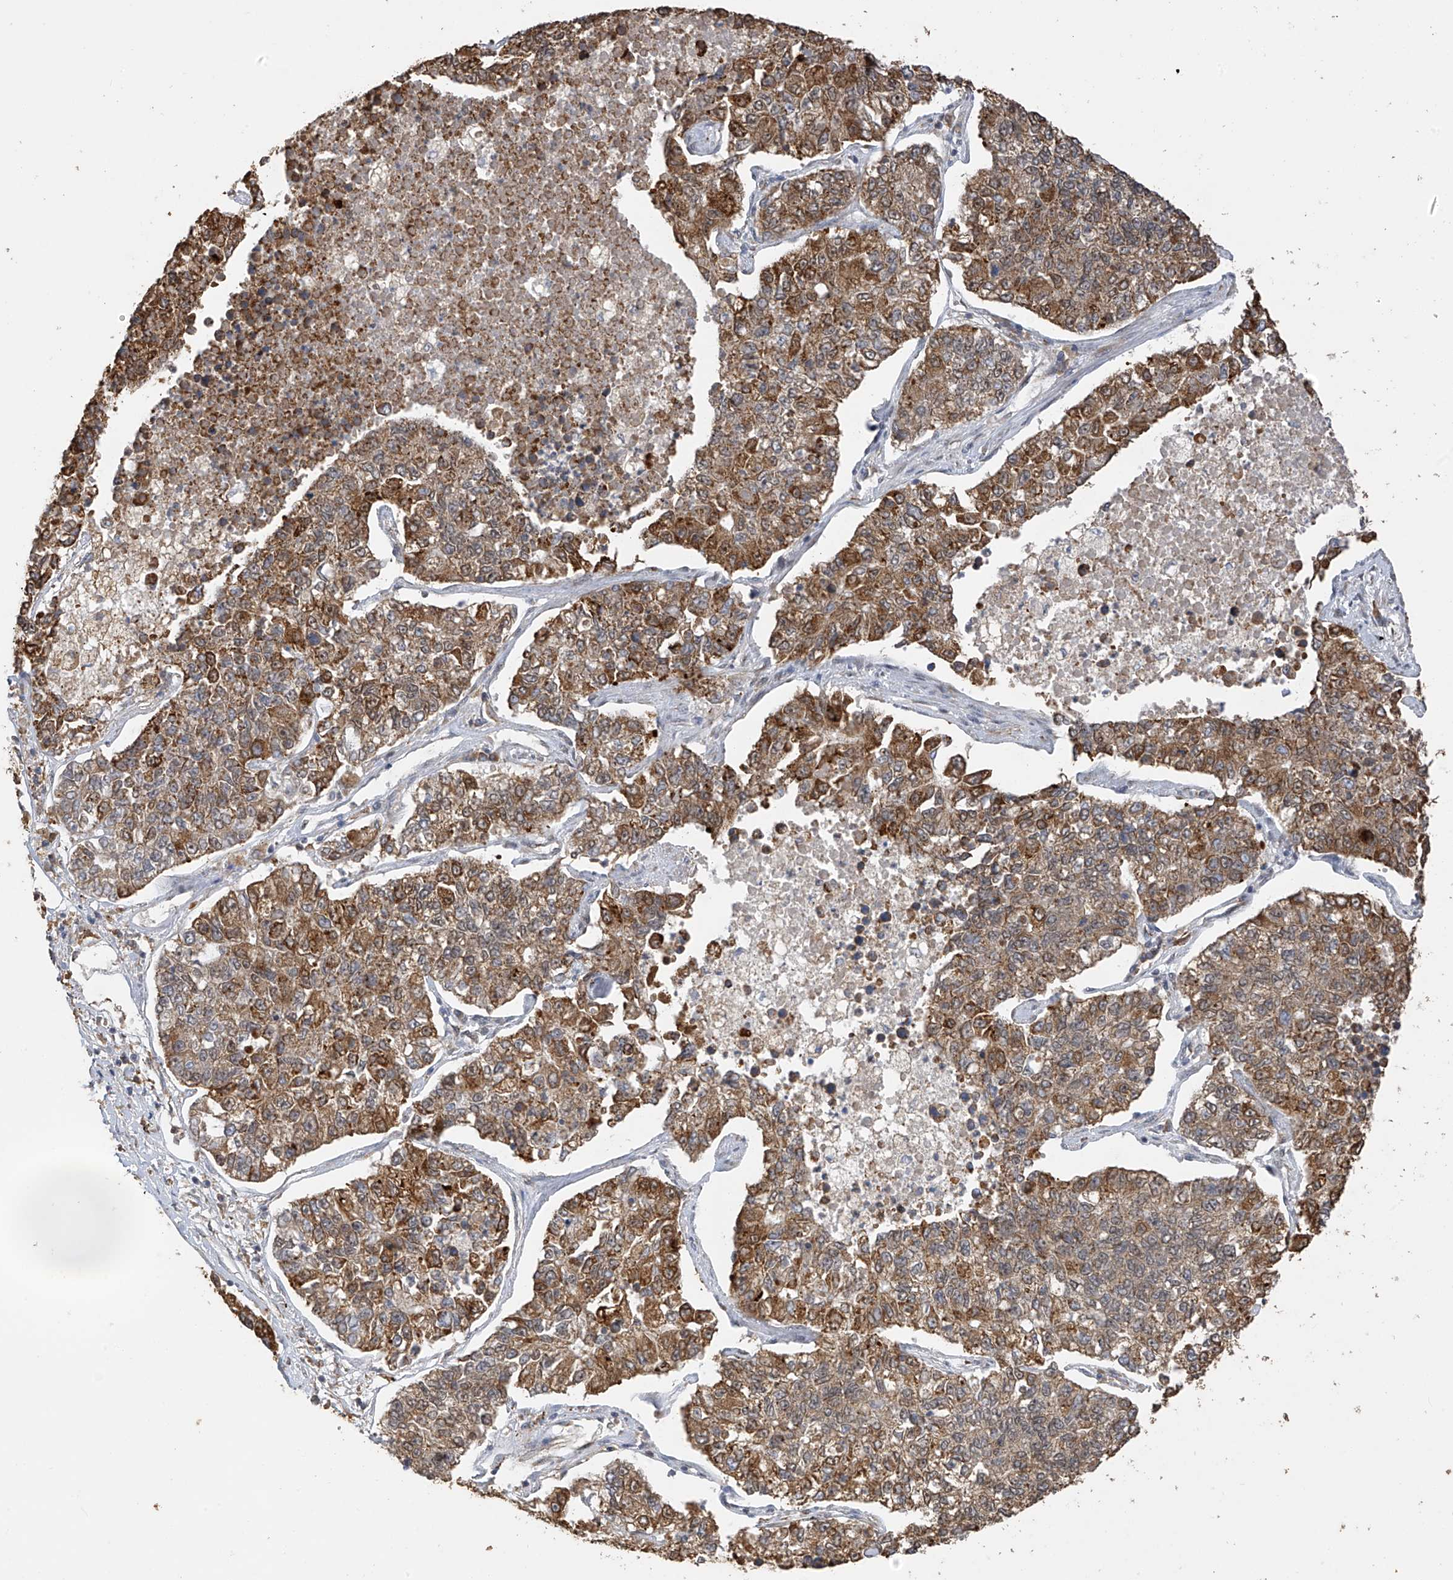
{"staining": {"intensity": "moderate", "quantity": ">75%", "location": "cytoplasmic/membranous,nuclear"}, "tissue": "lung cancer", "cell_type": "Tumor cells", "image_type": "cancer", "snomed": [{"axis": "morphology", "description": "Adenocarcinoma, NOS"}, {"axis": "topography", "description": "Lung"}], "caption": "Immunohistochemical staining of human lung cancer (adenocarcinoma) exhibits medium levels of moderate cytoplasmic/membranous and nuclear protein staining in about >75% of tumor cells. (DAB (3,3'-diaminobenzidine) IHC with brightfield microscopy, high magnification).", "gene": "ERLEC1", "patient": {"sex": "male", "age": 49}}